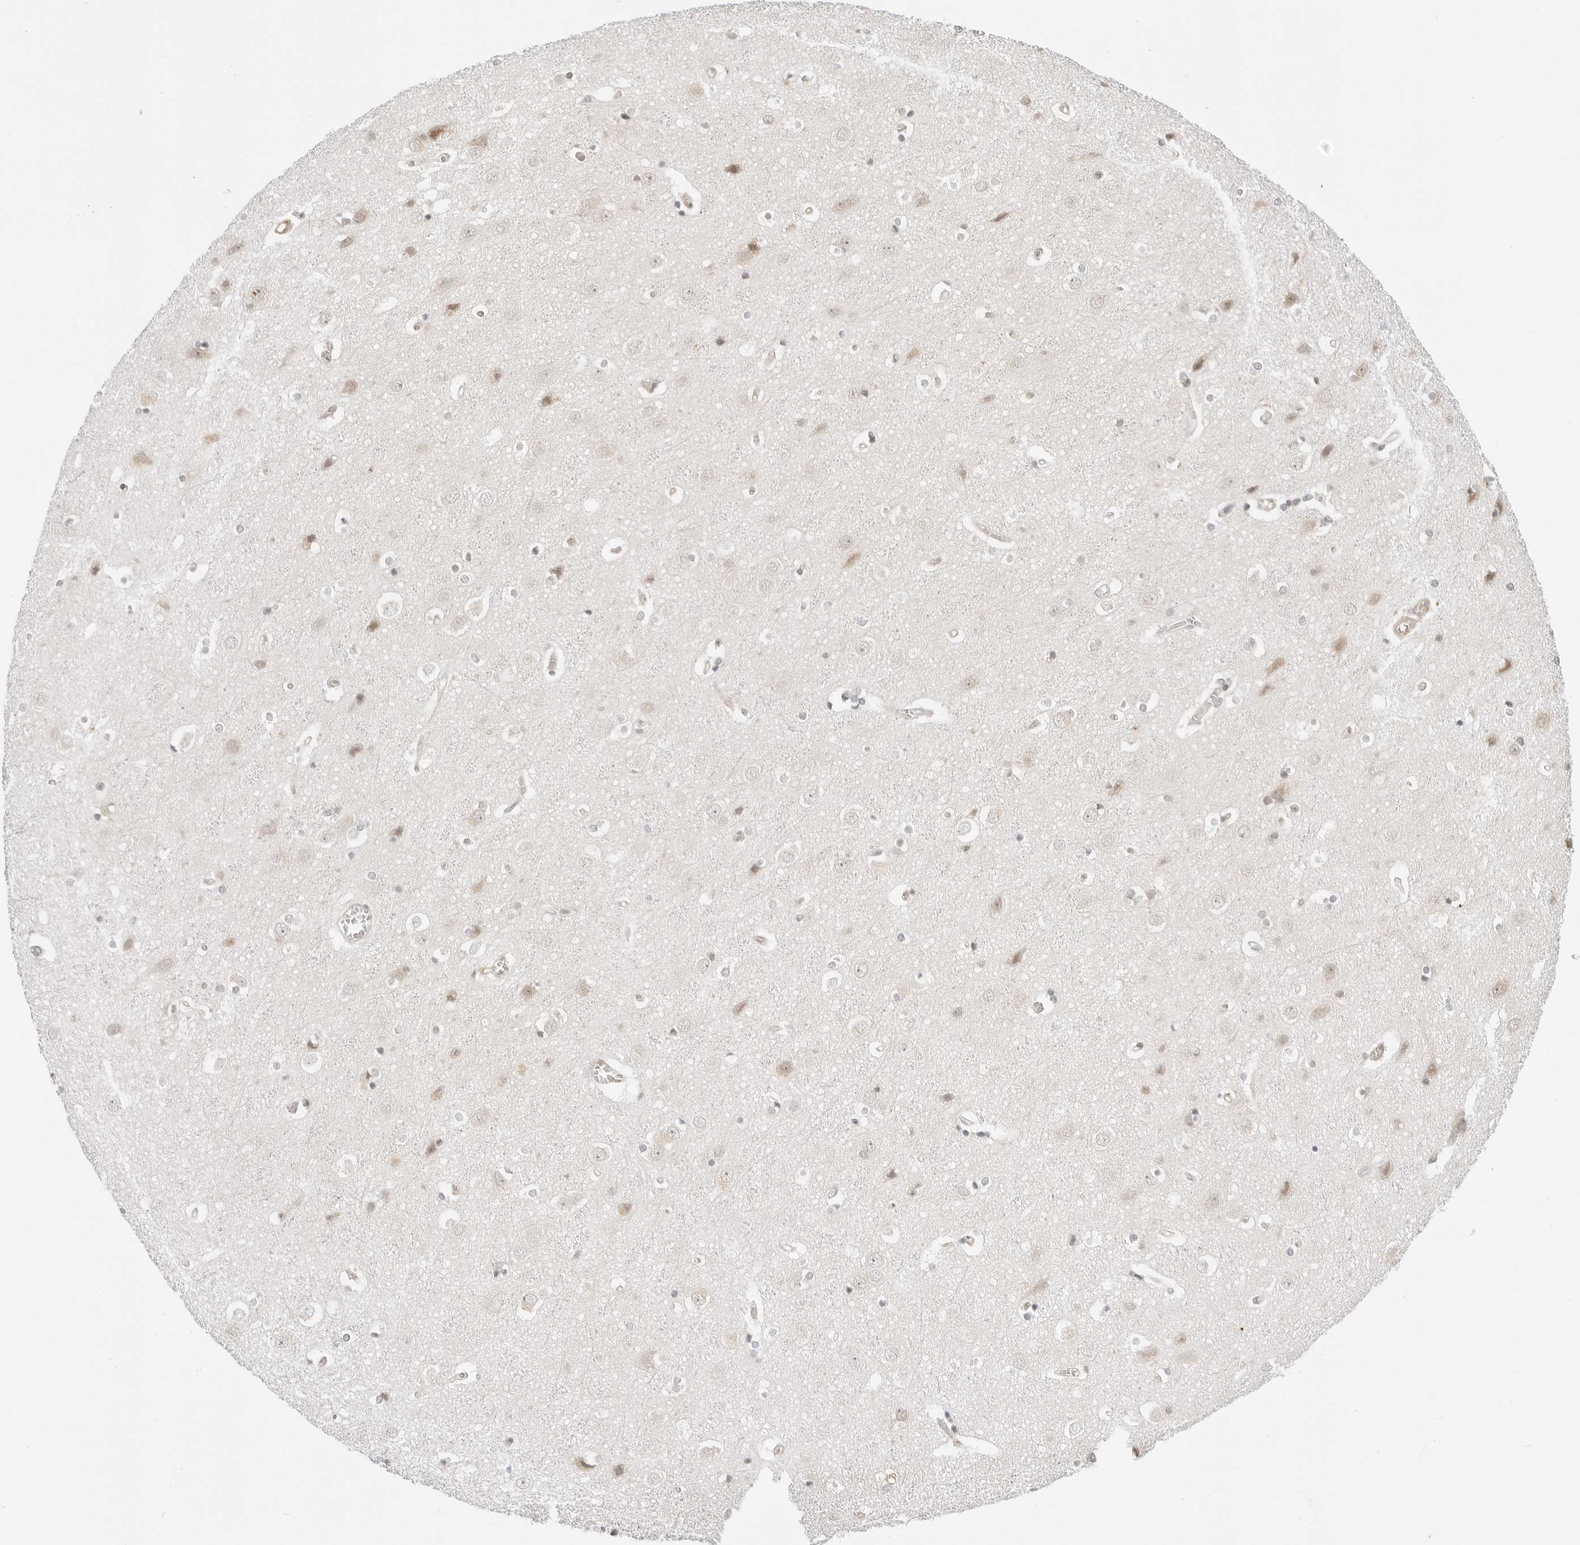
{"staining": {"intensity": "moderate", "quantity": "25%-75%", "location": "cytoplasmic/membranous"}, "tissue": "cerebral cortex", "cell_type": "Endothelial cells", "image_type": "normal", "snomed": [{"axis": "morphology", "description": "Normal tissue, NOS"}, {"axis": "topography", "description": "Cerebral cortex"}], "caption": "Protein analysis of unremarkable cerebral cortex reveals moderate cytoplasmic/membranous positivity in about 25%-75% of endothelial cells. (Stains: DAB (3,3'-diaminobenzidine) in brown, nuclei in blue, Microscopy: brightfield microscopy at high magnification).", "gene": "TCP1", "patient": {"sex": "male", "age": 54}}